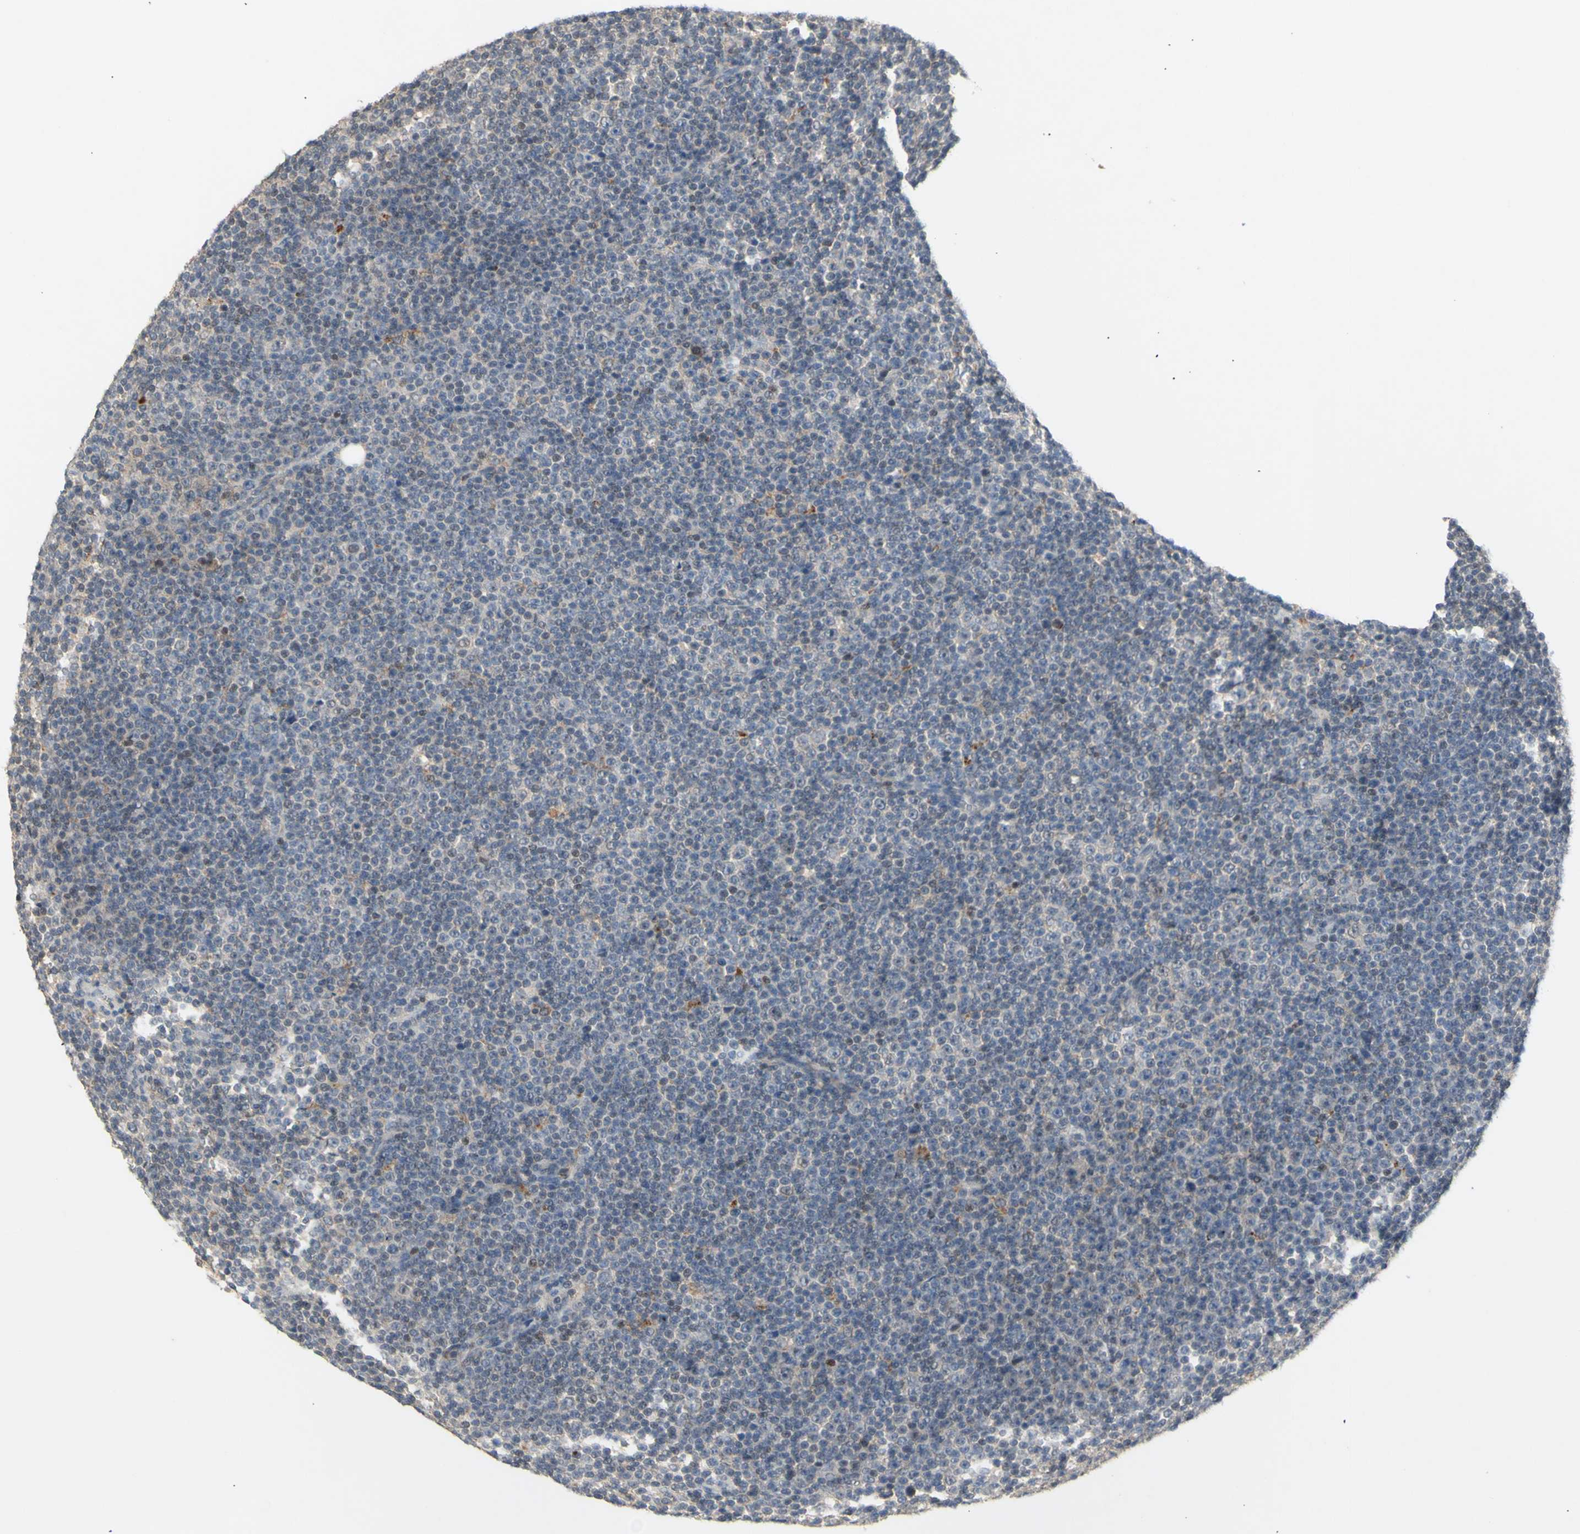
{"staining": {"intensity": "negative", "quantity": "none", "location": "none"}, "tissue": "lymphoma", "cell_type": "Tumor cells", "image_type": "cancer", "snomed": [{"axis": "morphology", "description": "Malignant lymphoma, non-Hodgkin's type, Low grade"}, {"axis": "topography", "description": "Lymph node"}], "caption": "This photomicrograph is of low-grade malignant lymphoma, non-Hodgkin's type stained with immunohistochemistry to label a protein in brown with the nuclei are counter-stained blue. There is no expression in tumor cells.", "gene": "NLRP1", "patient": {"sex": "female", "age": 67}}